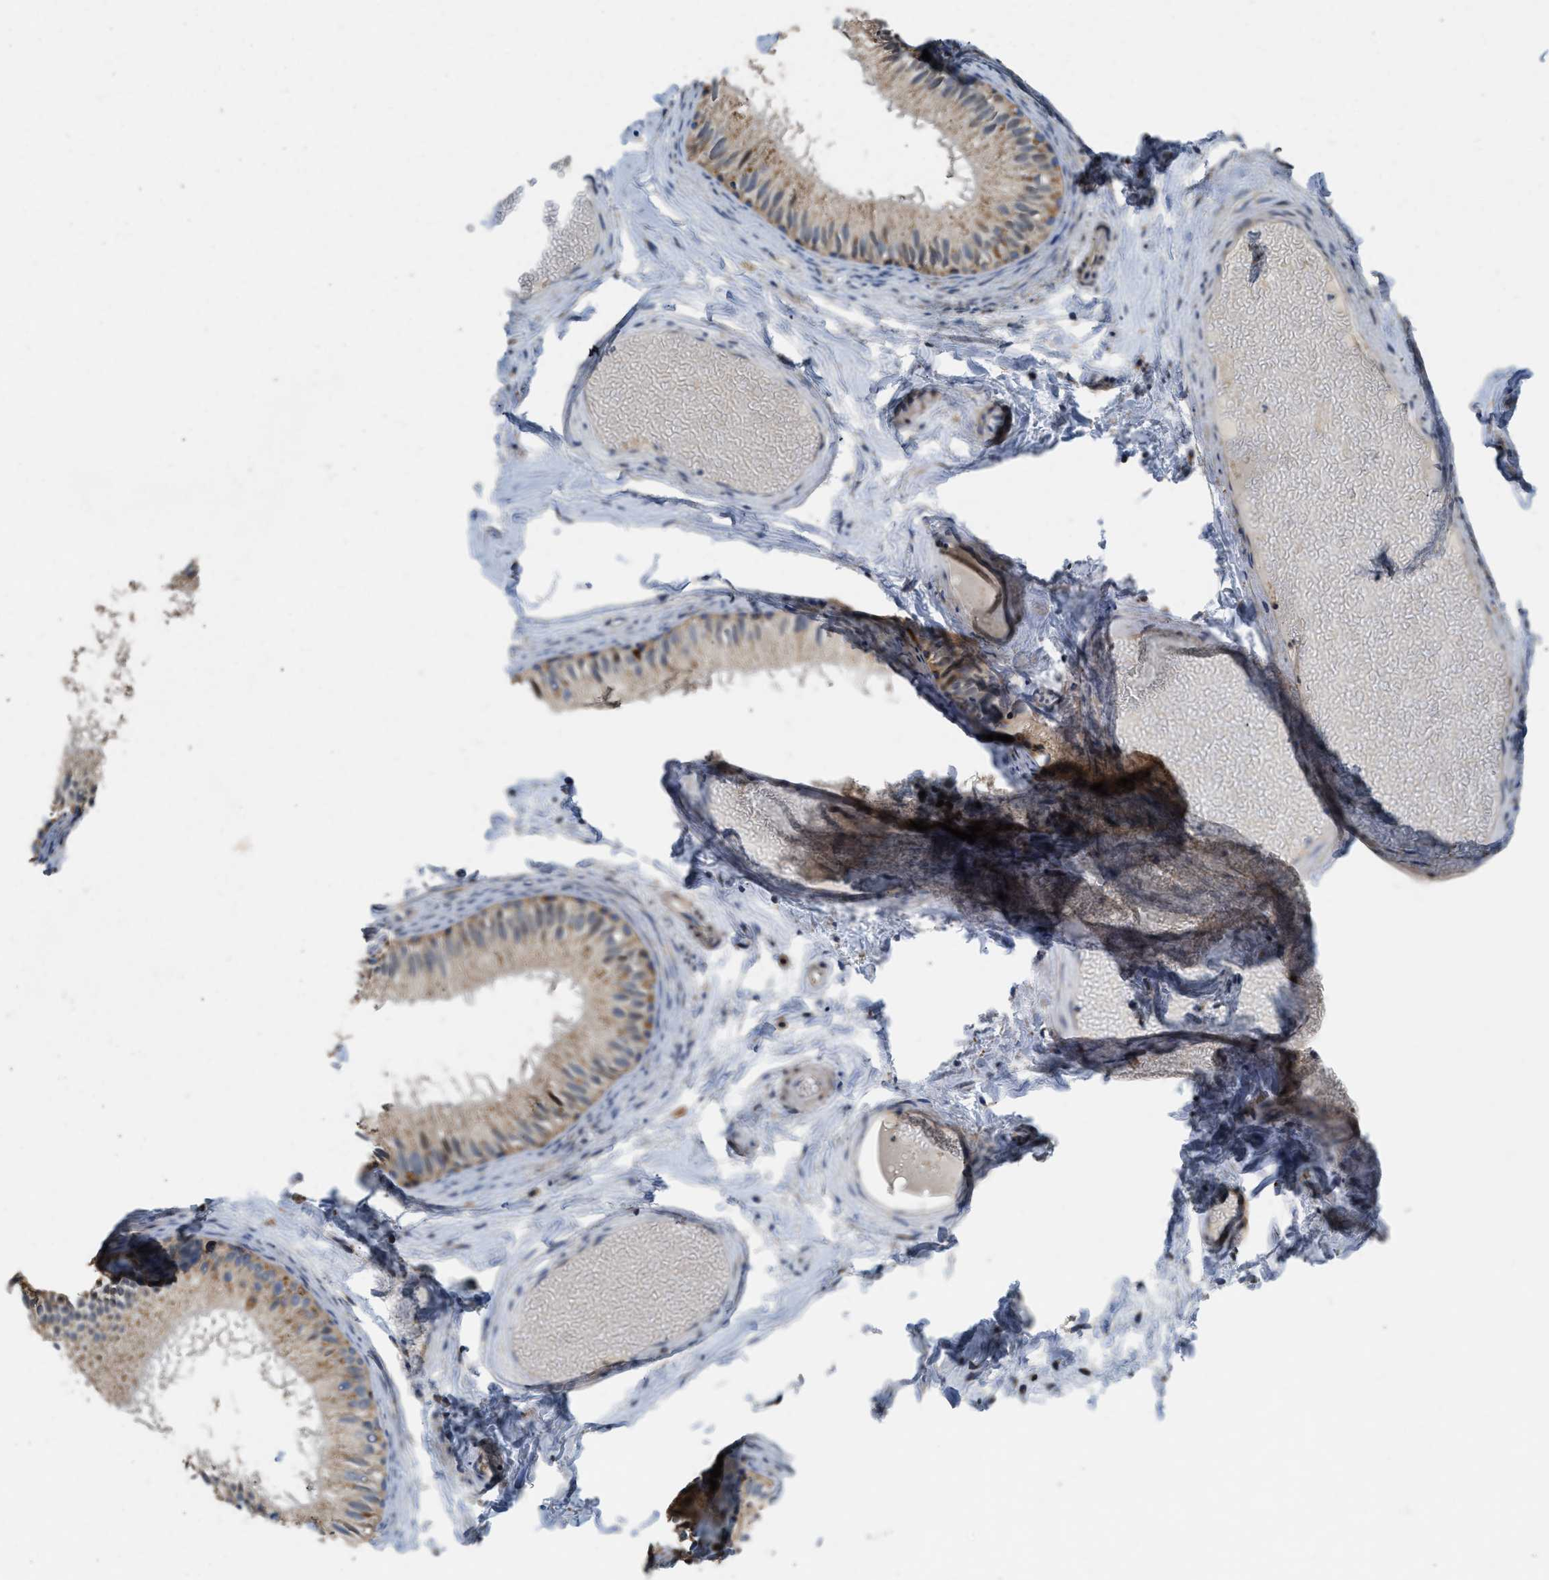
{"staining": {"intensity": "weak", "quantity": ">75%", "location": "cytoplasmic/membranous,nuclear"}, "tissue": "epididymis", "cell_type": "Glandular cells", "image_type": "normal", "snomed": [{"axis": "morphology", "description": "Normal tissue, NOS"}, {"axis": "topography", "description": "Epididymis"}], "caption": "Immunohistochemistry histopathology image of benign human epididymis stained for a protein (brown), which shows low levels of weak cytoplasmic/membranous,nuclear positivity in approximately >75% of glandular cells.", "gene": "TMEM150A", "patient": {"sex": "male", "age": 46}}